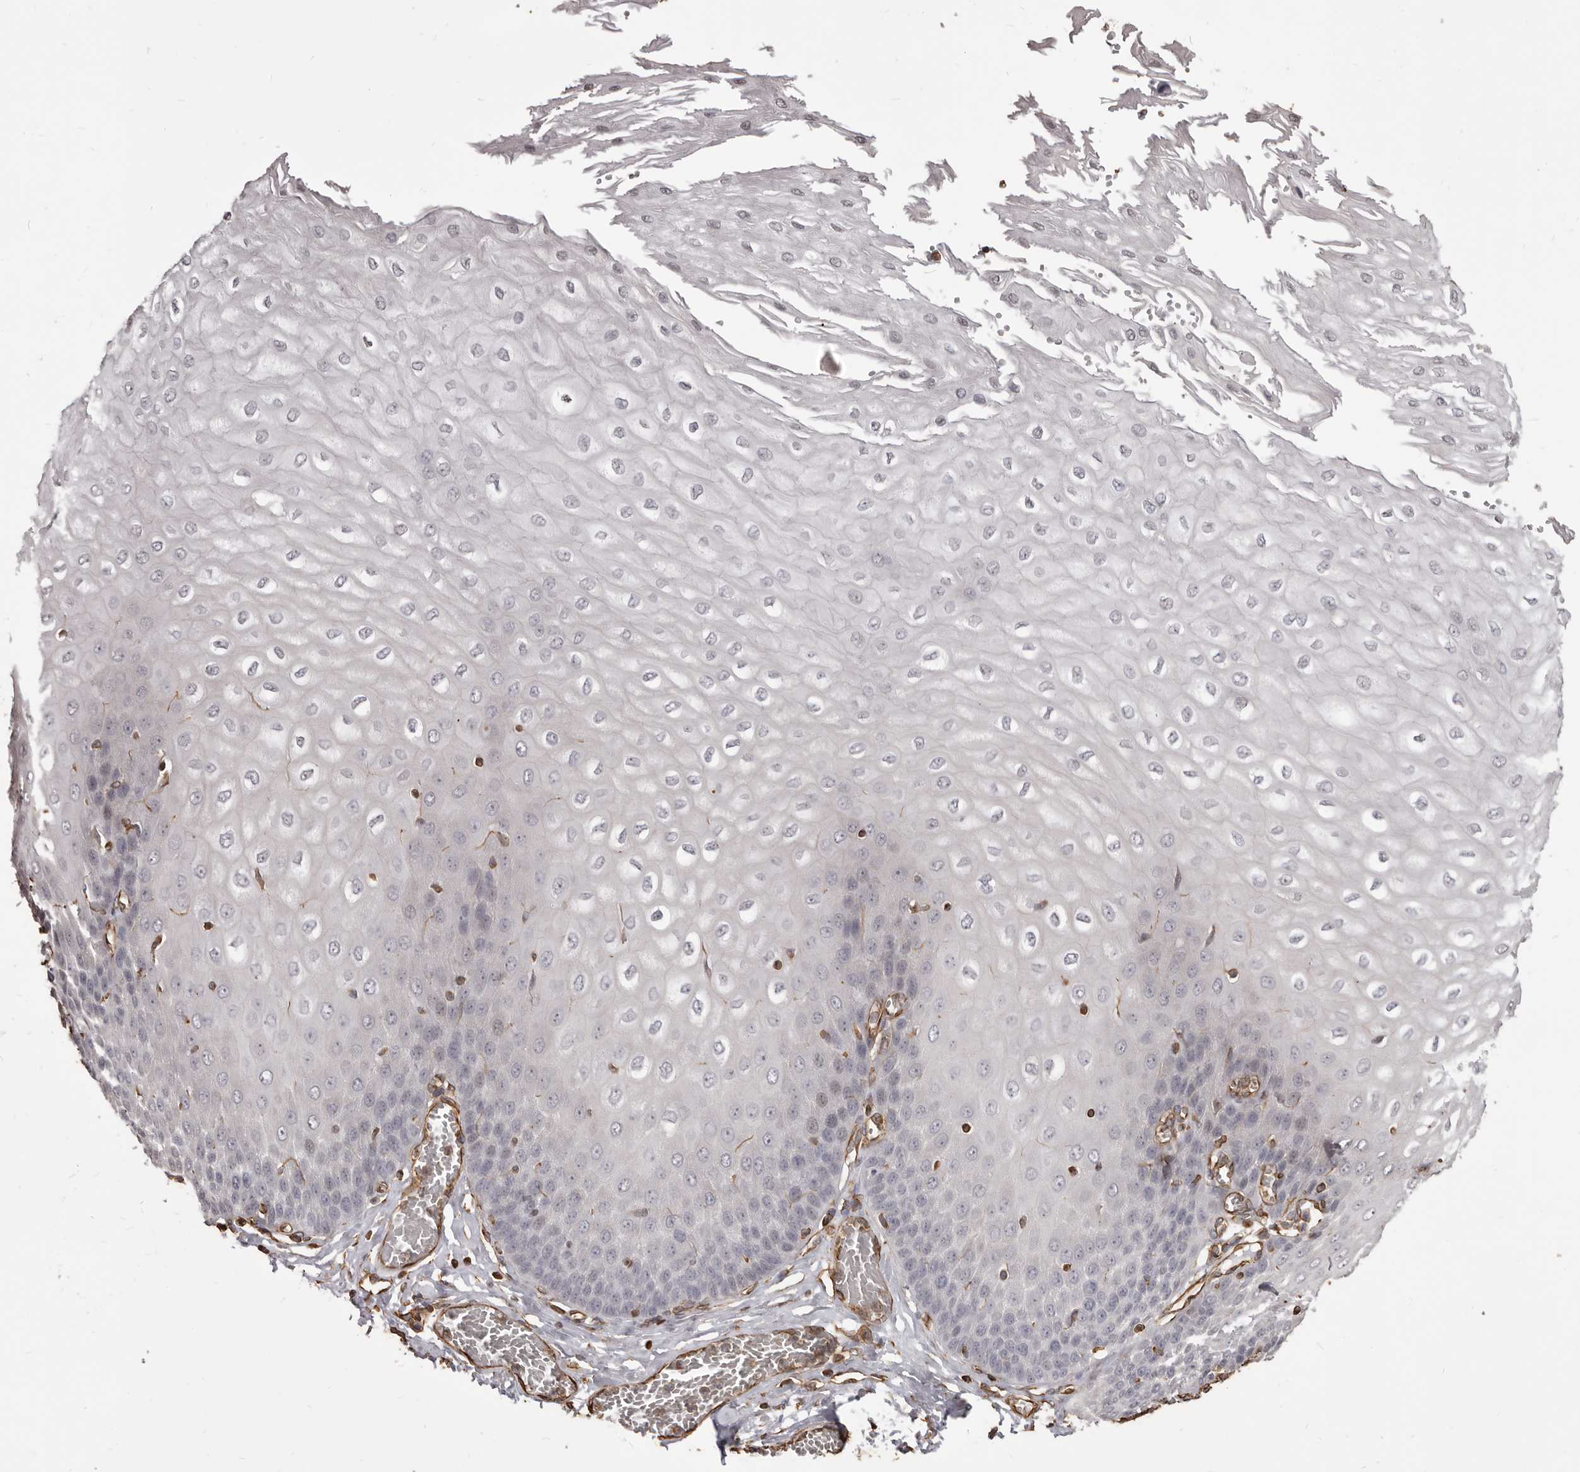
{"staining": {"intensity": "negative", "quantity": "none", "location": "none"}, "tissue": "esophagus", "cell_type": "Squamous epithelial cells", "image_type": "normal", "snomed": [{"axis": "morphology", "description": "Normal tissue, NOS"}, {"axis": "topography", "description": "Esophagus"}], "caption": "This is a micrograph of IHC staining of benign esophagus, which shows no positivity in squamous epithelial cells.", "gene": "MTURN", "patient": {"sex": "male", "age": 60}}